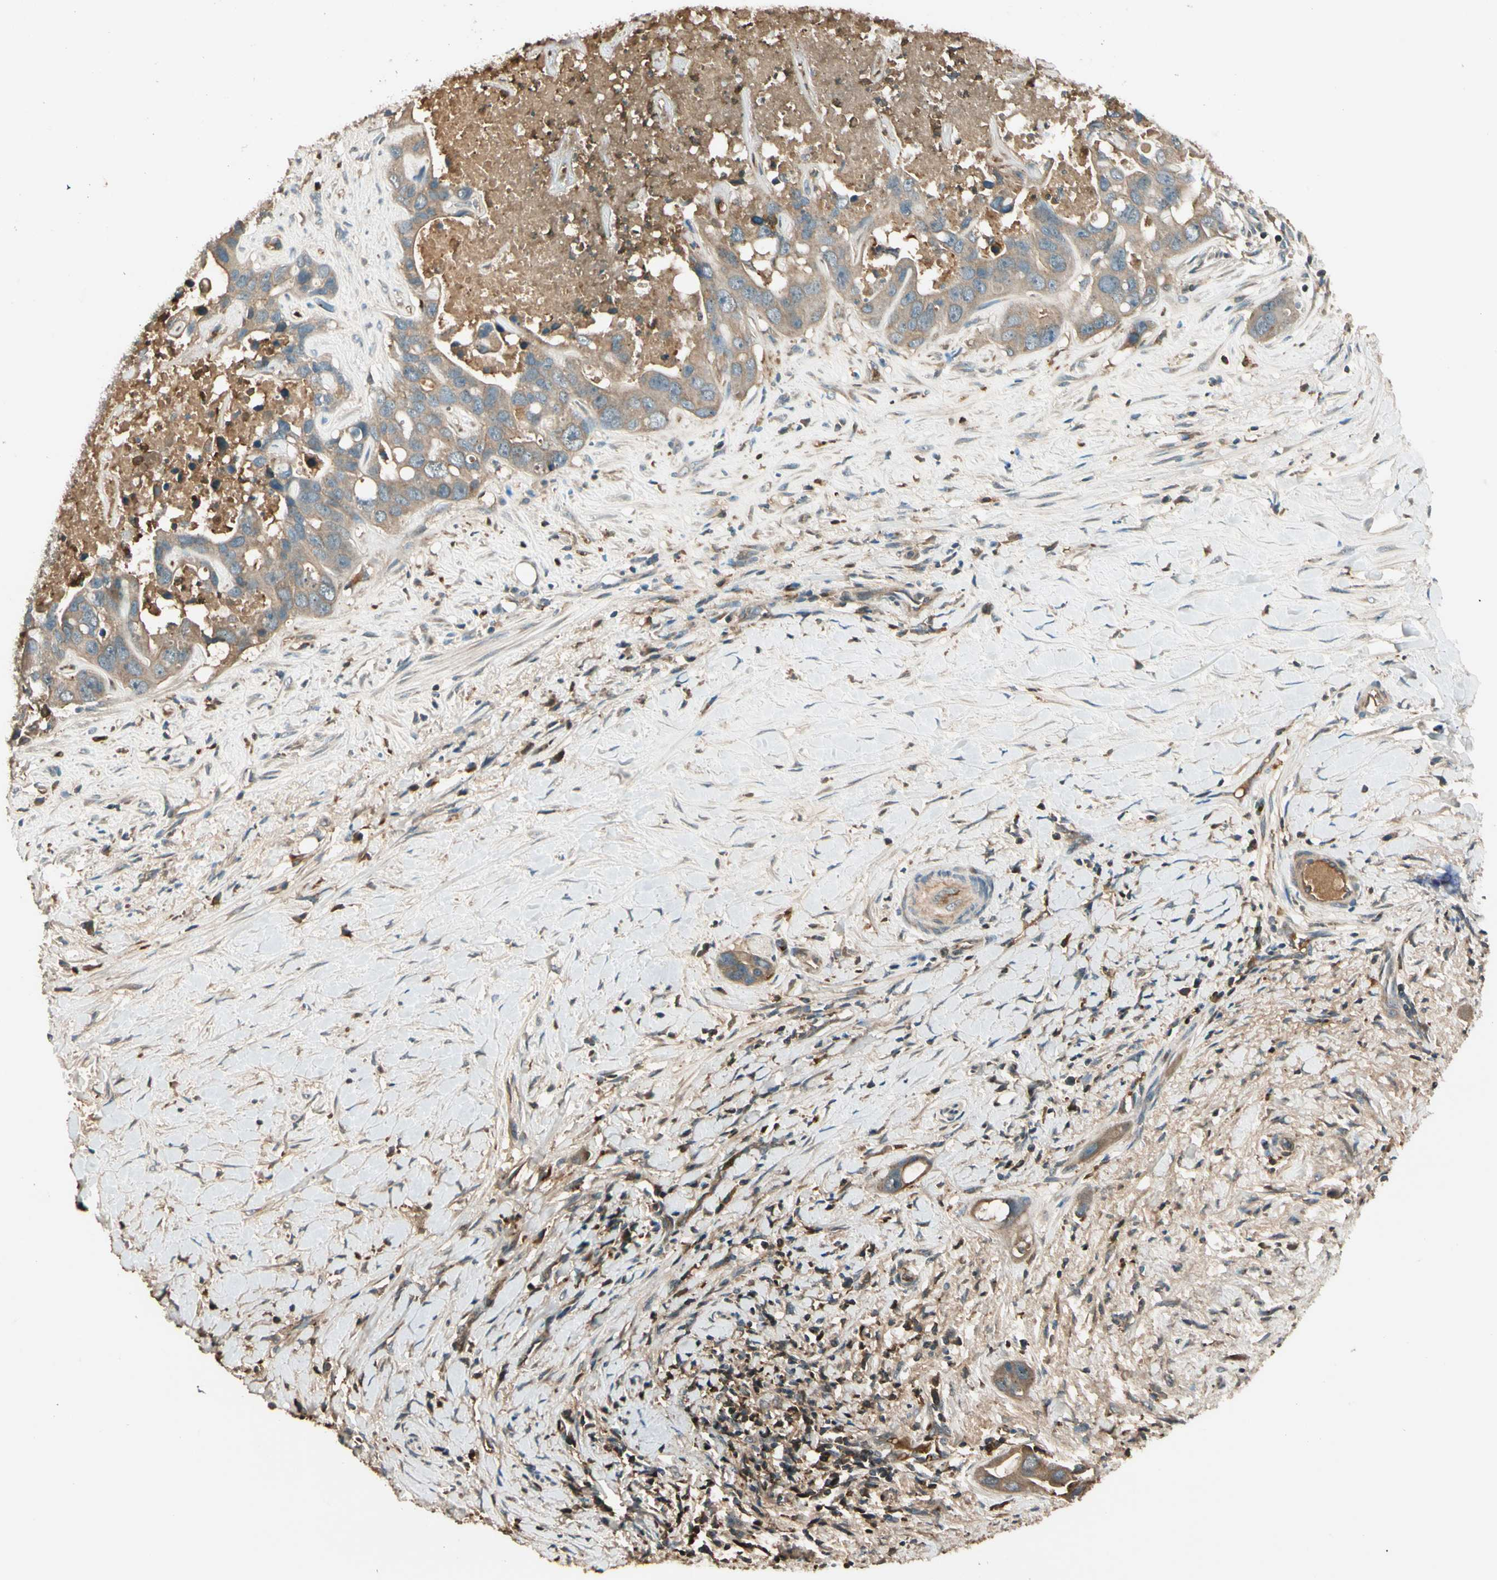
{"staining": {"intensity": "weak", "quantity": ">75%", "location": "cytoplasmic/membranous"}, "tissue": "liver cancer", "cell_type": "Tumor cells", "image_type": "cancer", "snomed": [{"axis": "morphology", "description": "Cholangiocarcinoma"}, {"axis": "topography", "description": "Liver"}], "caption": "Liver cholangiocarcinoma tissue displays weak cytoplasmic/membranous positivity in about >75% of tumor cells, visualized by immunohistochemistry.", "gene": "STX11", "patient": {"sex": "female", "age": 65}}